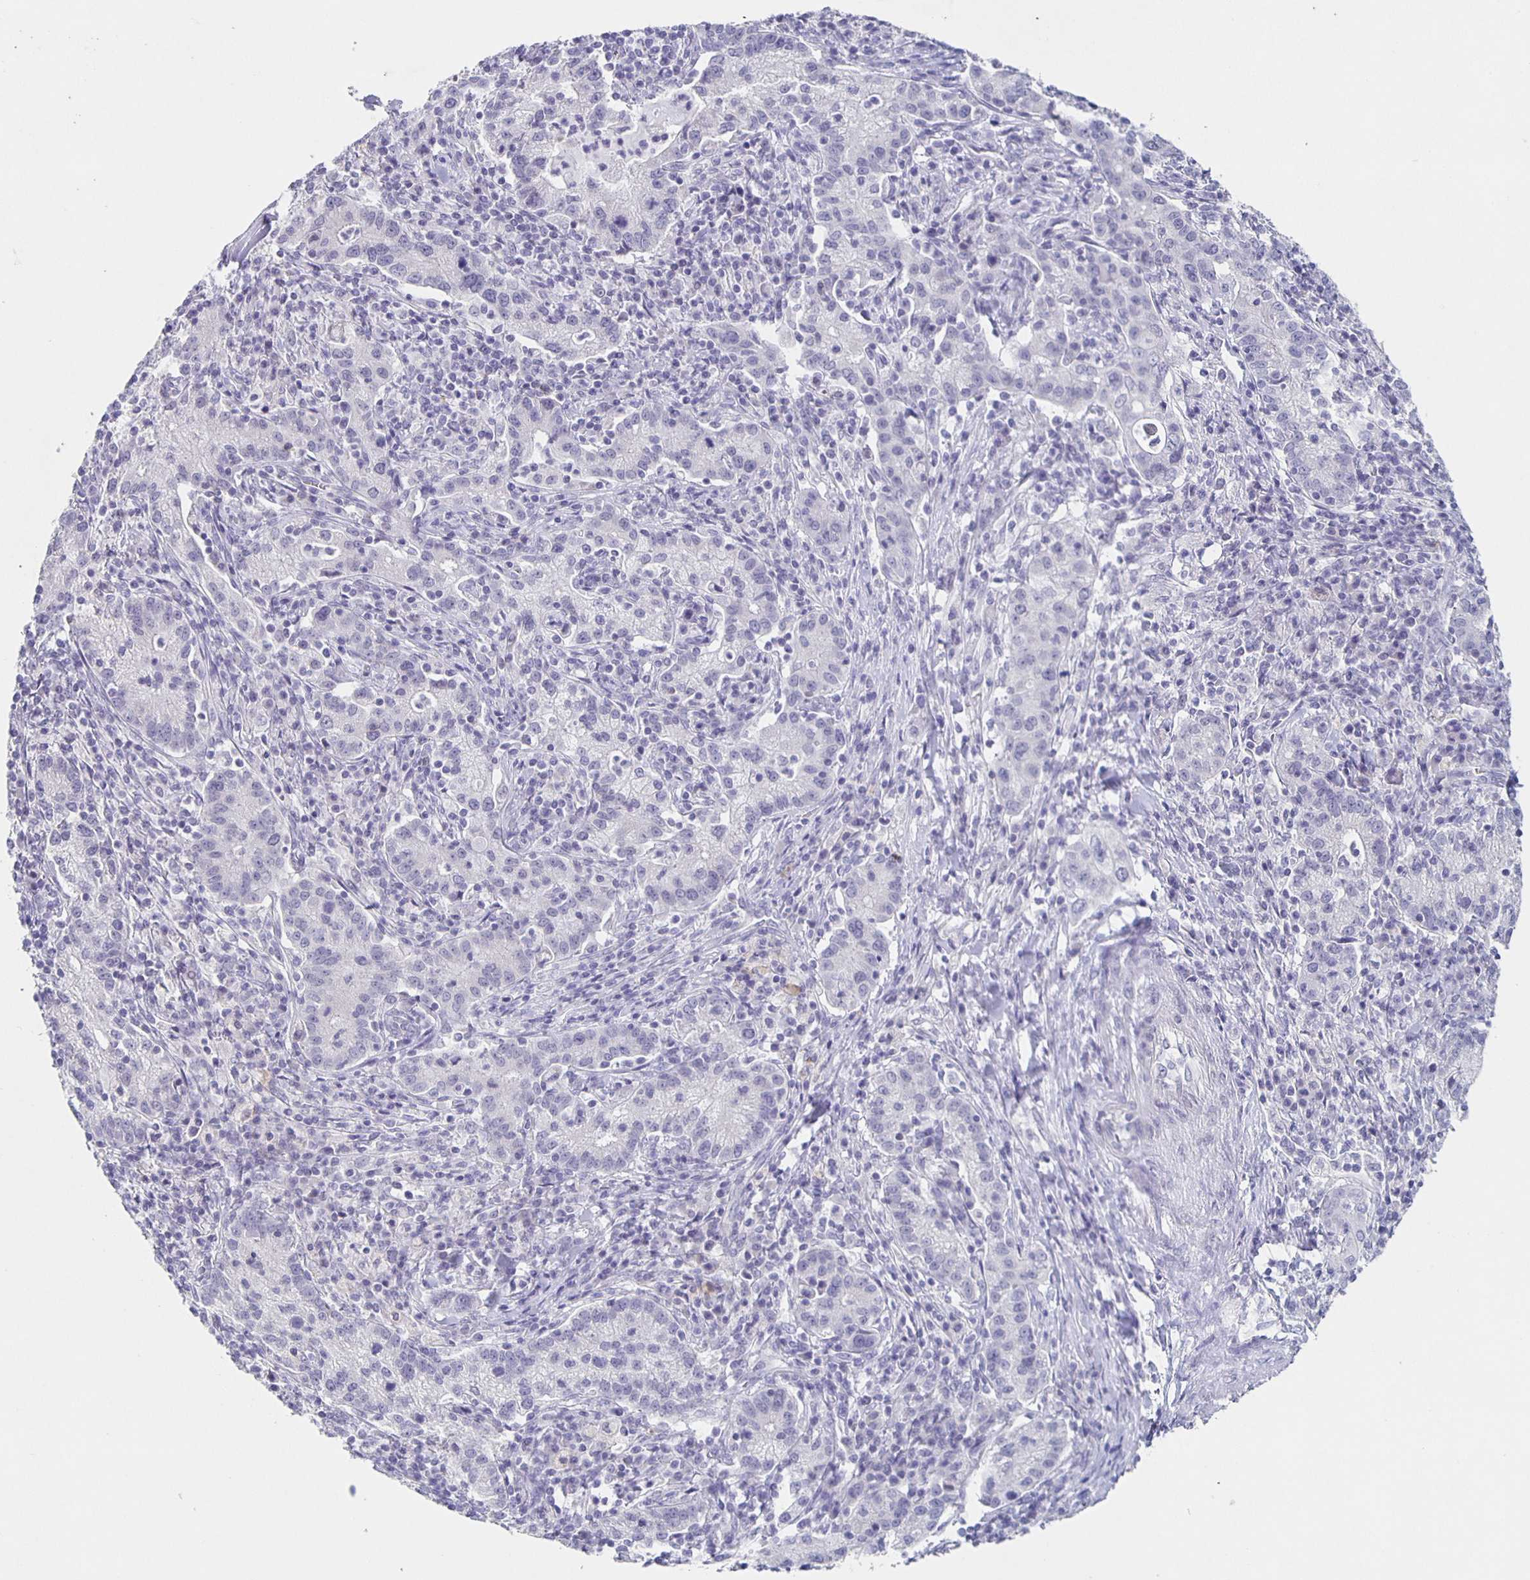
{"staining": {"intensity": "negative", "quantity": "none", "location": "none"}, "tissue": "cervical cancer", "cell_type": "Tumor cells", "image_type": "cancer", "snomed": [{"axis": "morphology", "description": "Normal tissue, NOS"}, {"axis": "morphology", "description": "Adenocarcinoma, NOS"}, {"axis": "topography", "description": "Cervix"}], "caption": "This is a micrograph of immunohistochemistry staining of adenocarcinoma (cervical), which shows no staining in tumor cells. (DAB (3,3'-diaminobenzidine) immunohistochemistry (IHC), high magnification).", "gene": "CARNS1", "patient": {"sex": "female", "age": 44}}